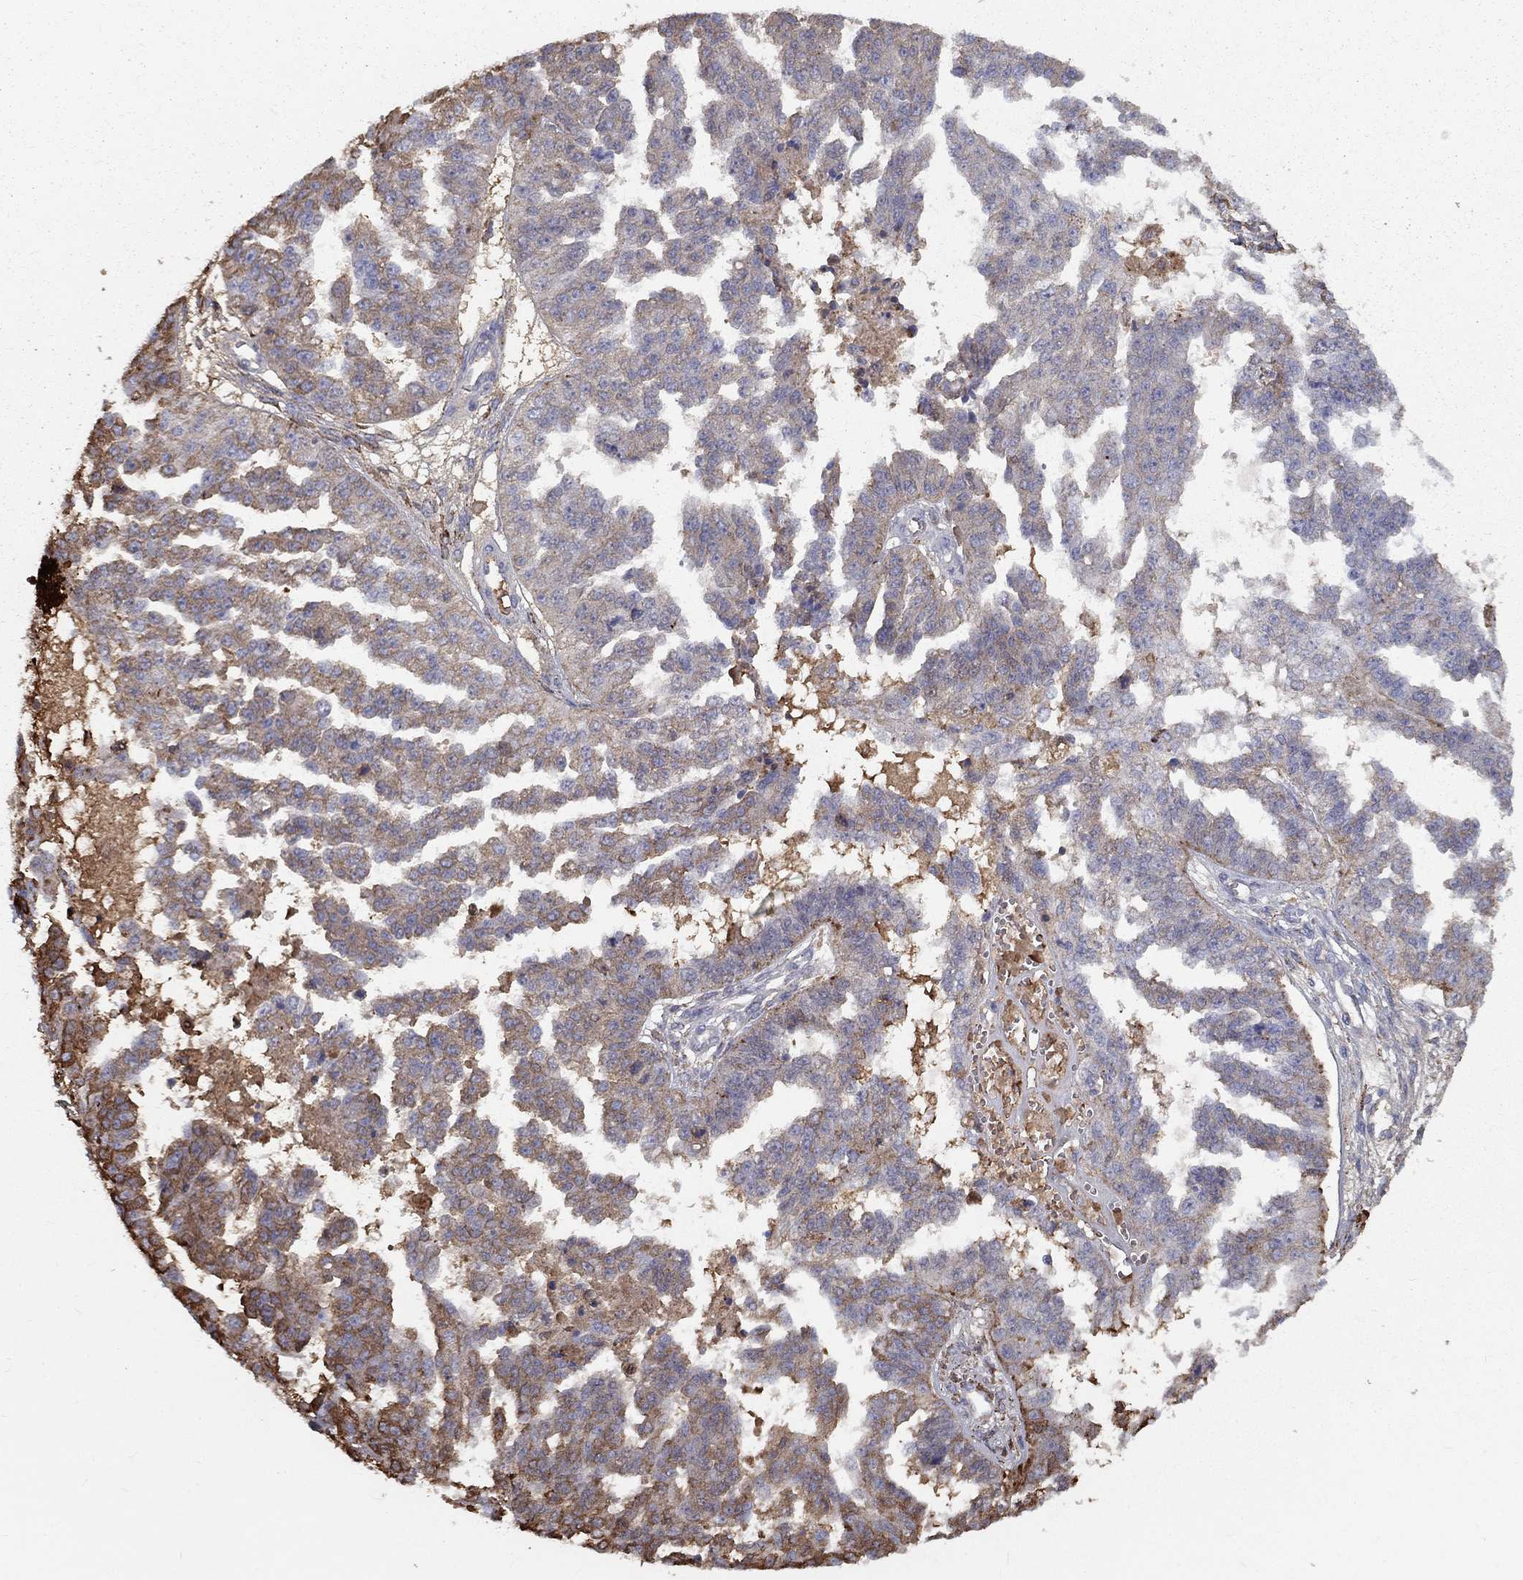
{"staining": {"intensity": "strong", "quantity": "<25%", "location": "cytoplasmic/membranous"}, "tissue": "ovarian cancer", "cell_type": "Tumor cells", "image_type": "cancer", "snomed": [{"axis": "morphology", "description": "Cystadenocarcinoma, serous, NOS"}, {"axis": "topography", "description": "Ovary"}], "caption": "Serous cystadenocarcinoma (ovarian) was stained to show a protein in brown. There is medium levels of strong cytoplasmic/membranous staining in about <25% of tumor cells.", "gene": "EPDR1", "patient": {"sex": "female", "age": 58}}